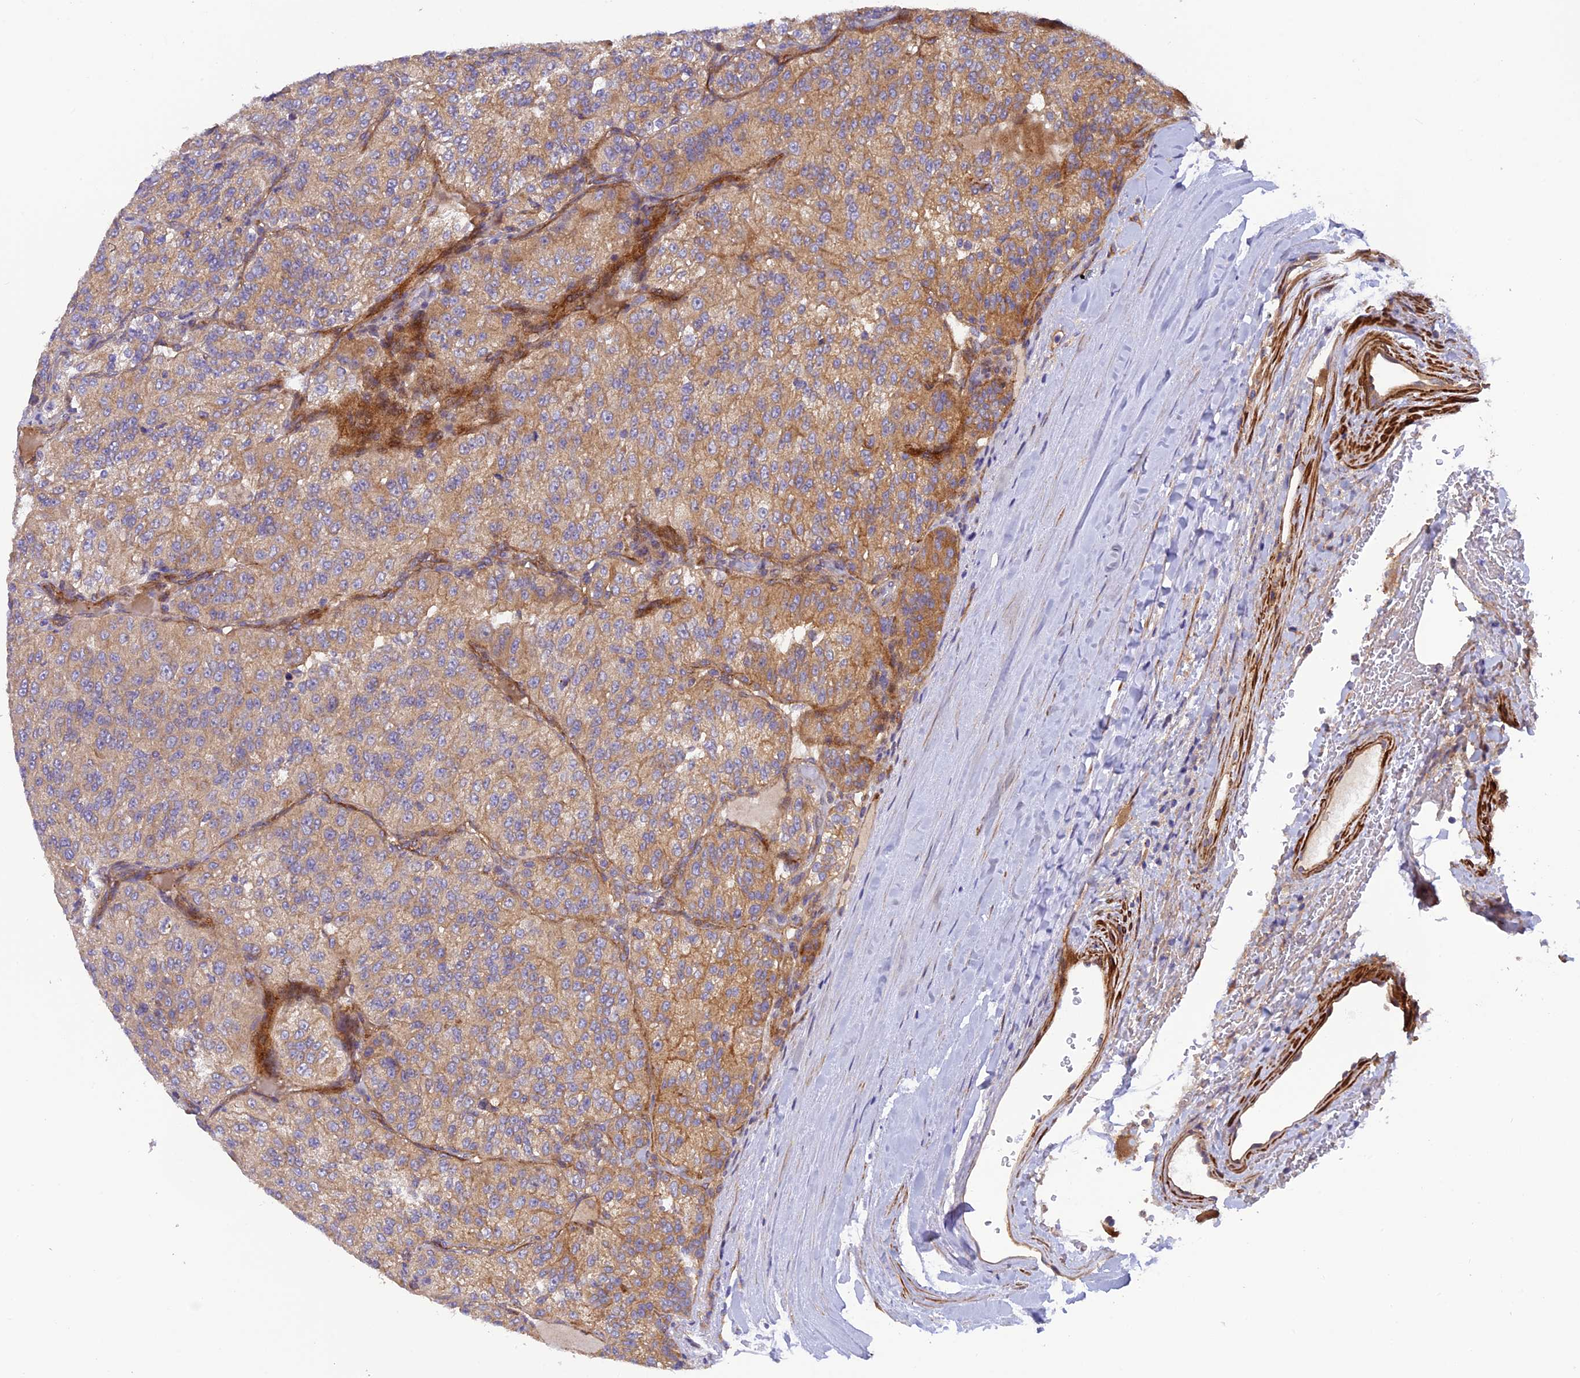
{"staining": {"intensity": "moderate", "quantity": ">75%", "location": "cytoplasmic/membranous"}, "tissue": "renal cancer", "cell_type": "Tumor cells", "image_type": "cancer", "snomed": [{"axis": "morphology", "description": "Adenocarcinoma, NOS"}, {"axis": "topography", "description": "Kidney"}], "caption": "Renal cancer (adenocarcinoma) stained with a protein marker reveals moderate staining in tumor cells.", "gene": "ADAMTS15", "patient": {"sex": "female", "age": 63}}